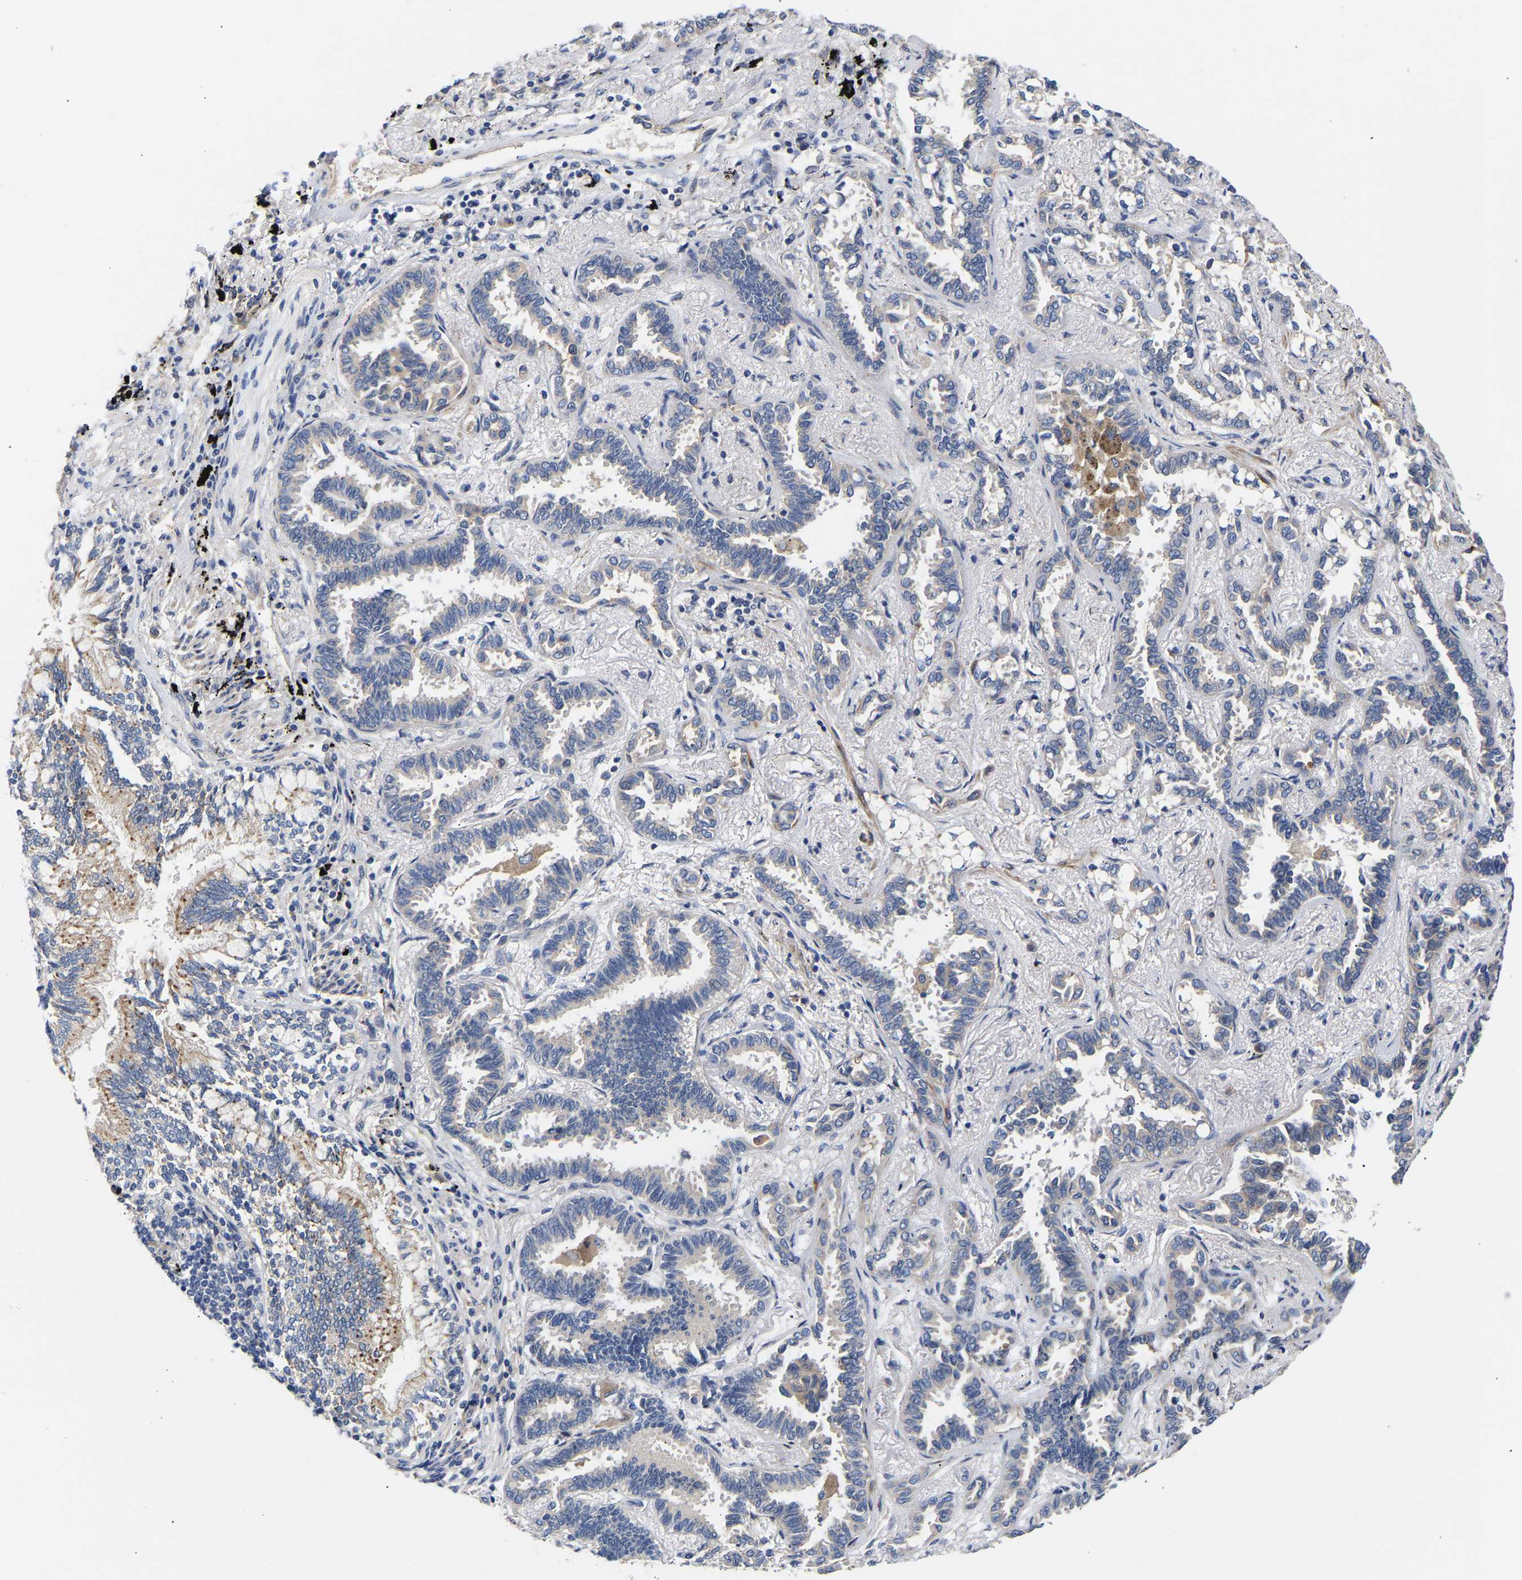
{"staining": {"intensity": "moderate", "quantity": "<25%", "location": "cytoplasmic/membranous"}, "tissue": "lung cancer", "cell_type": "Tumor cells", "image_type": "cancer", "snomed": [{"axis": "morphology", "description": "Adenocarcinoma, NOS"}, {"axis": "topography", "description": "Lung"}], "caption": "IHC (DAB) staining of human lung adenocarcinoma reveals moderate cytoplasmic/membranous protein expression in about <25% of tumor cells. The protein is stained brown, and the nuclei are stained in blue (DAB (3,3'-diaminobenzidine) IHC with brightfield microscopy, high magnification).", "gene": "KASH5", "patient": {"sex": "male", "age": 59}}